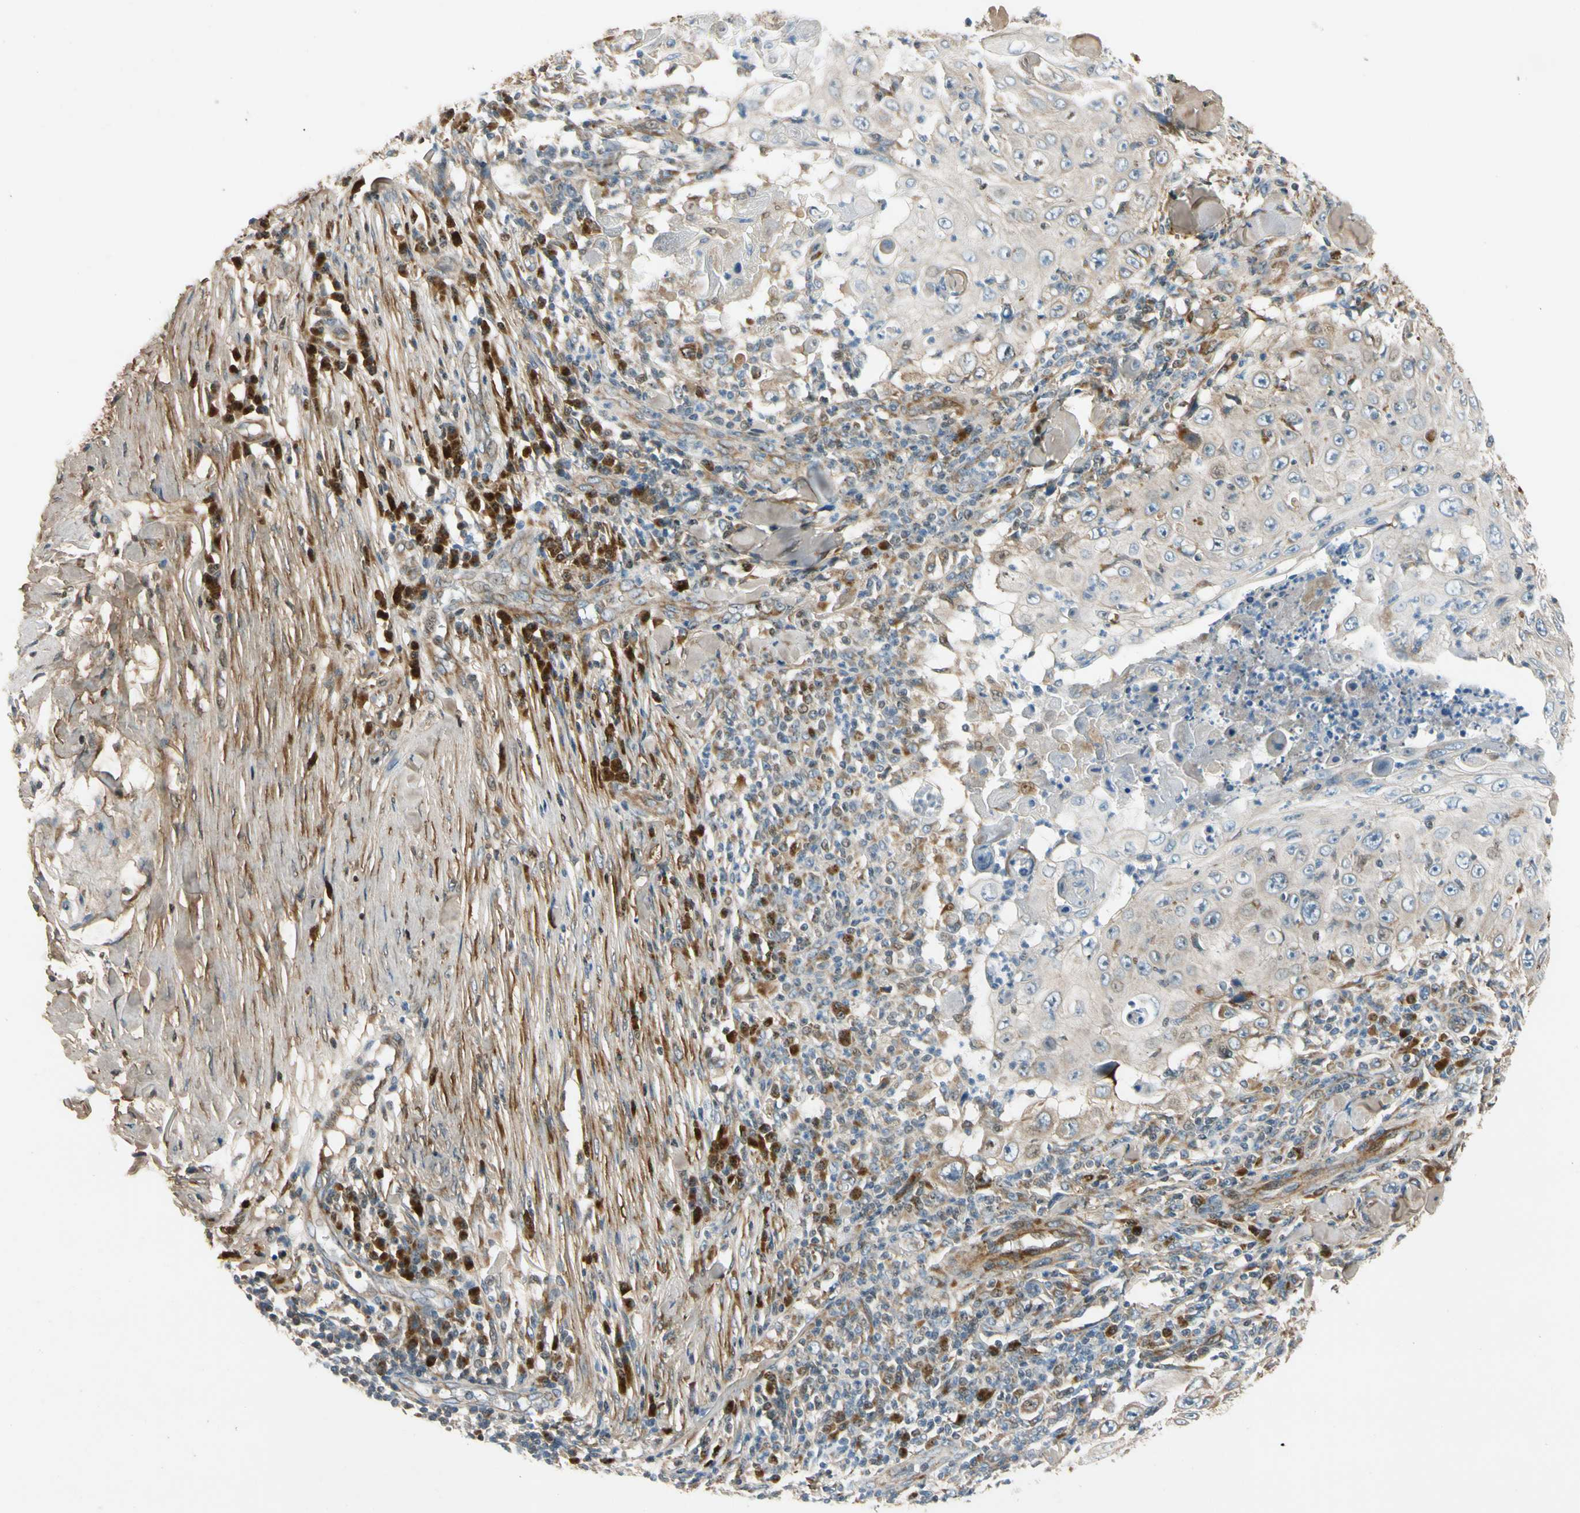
{"staining": {"intensity": "weak", "quantity": "<25%", "location": "cytoplasmic/membranous"}, "tissue": "skin cancer", "cell_type": "Tumor cells", "image_type": "cancer", "snomed": [{"axis": "morphology", "description": "Squamous cell carcinoma, NOS"}, {"axis": "topography", "description": "Skin"}], "caption": "A high-resolution histopathology image shows immunohistochemistry staining of skin cancer (squamous cell carcinoma), which displays no significant positivity in tumor cells. (DAB (3,3'-diaminobenzidine) IHC with hematoxylin counter stain).", "gene": "MST1R", "patient": {"sex": "male", "age": 86}}